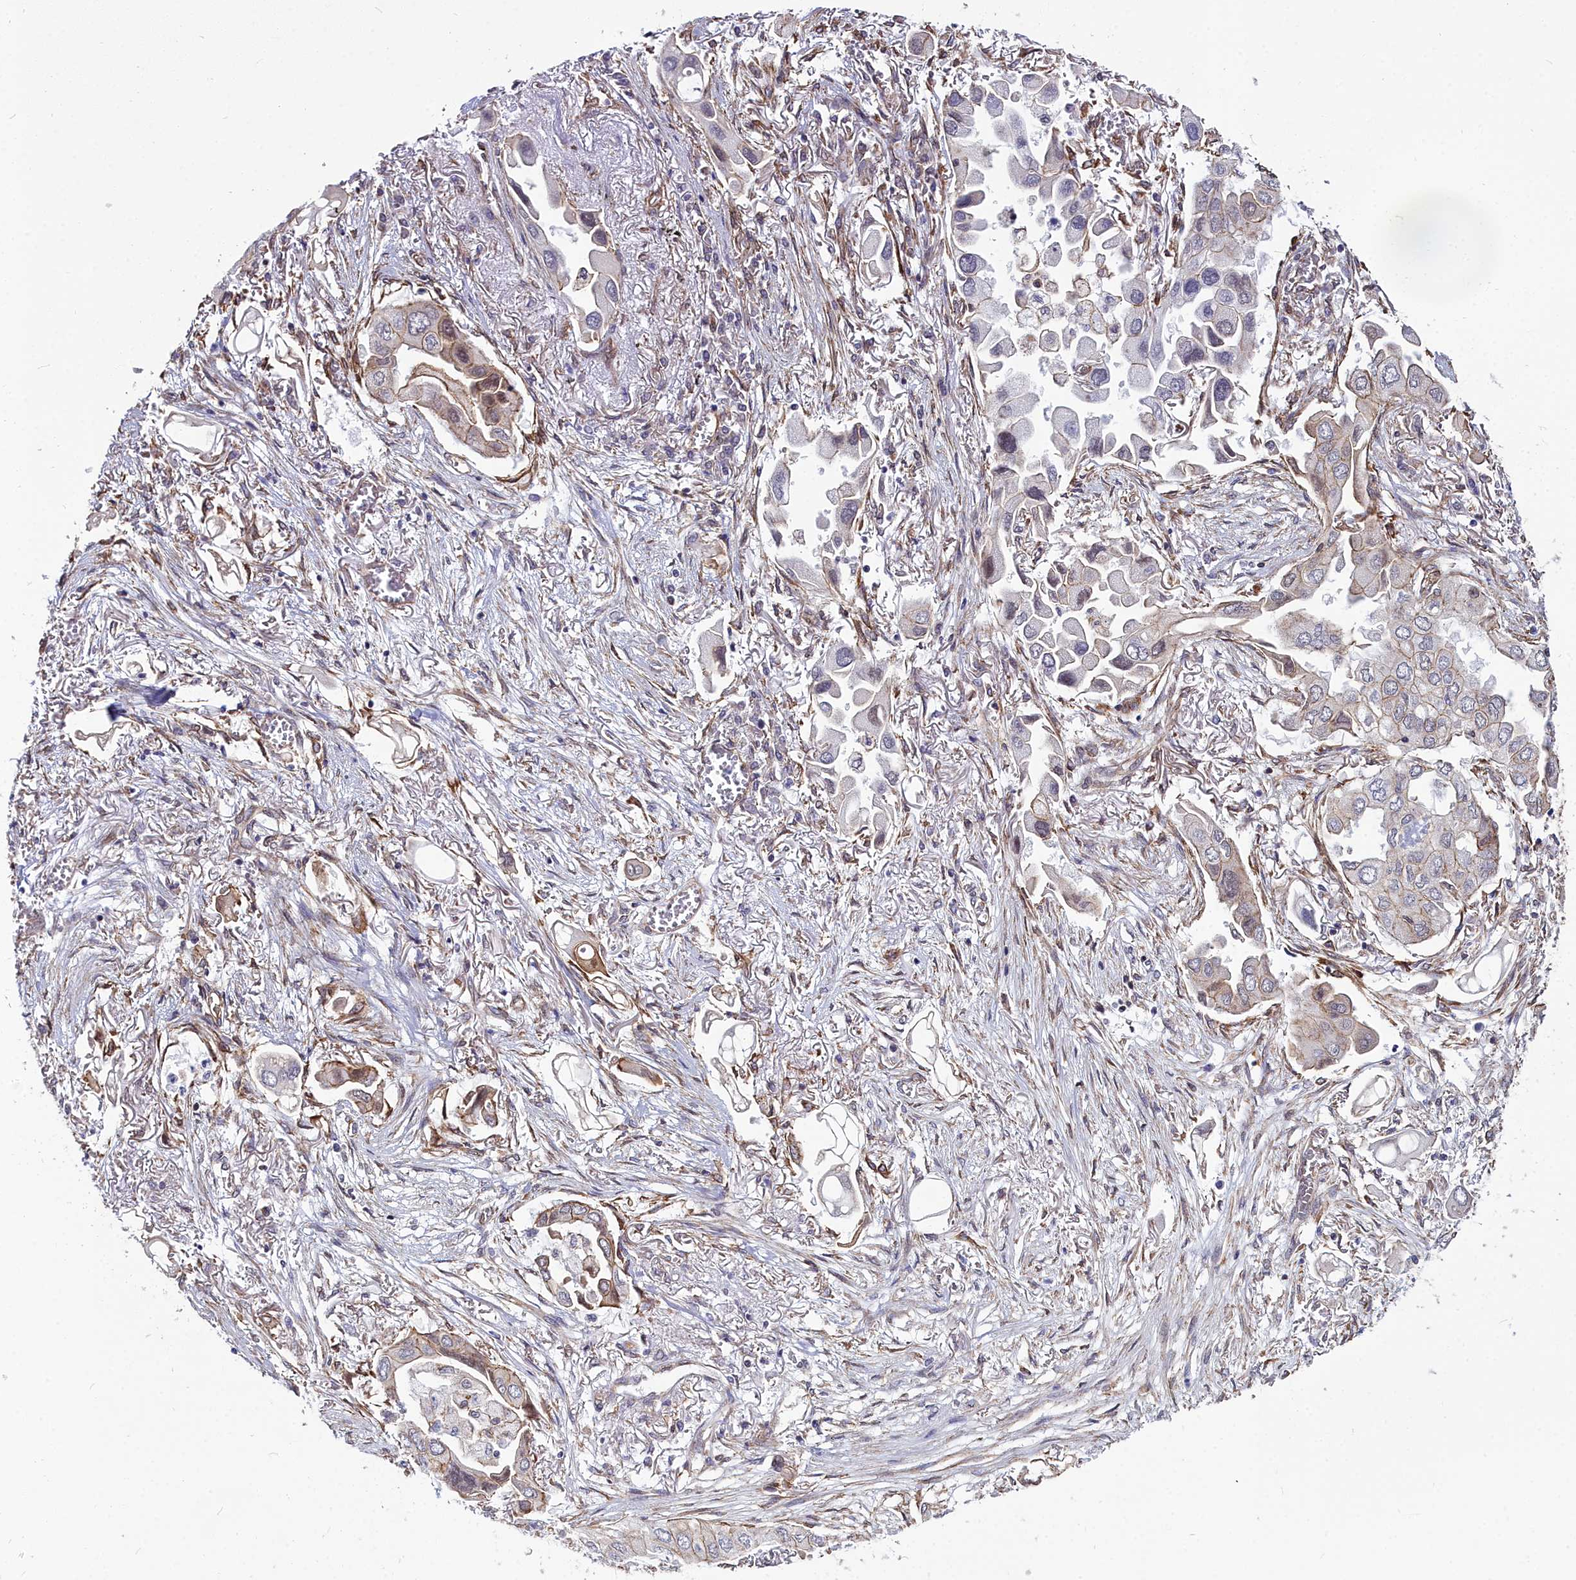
{"staining": {"intensity": "weak", "quantity": "<25%", "location": "nuclear"}, "tissue": "lung cancer", "cell_type": "Tumor cells", "image_type": "cancer", "snomed": [{"axis": "morphology", "description": "Adenocarcinoma, NOS"}, {"axis": "topography", "description": "Lung"}], "caption": "Tumor cells show no significant expression in lung cancer.", "gene": "YJU2", "patient": {"sex": "female", "age": 76}}